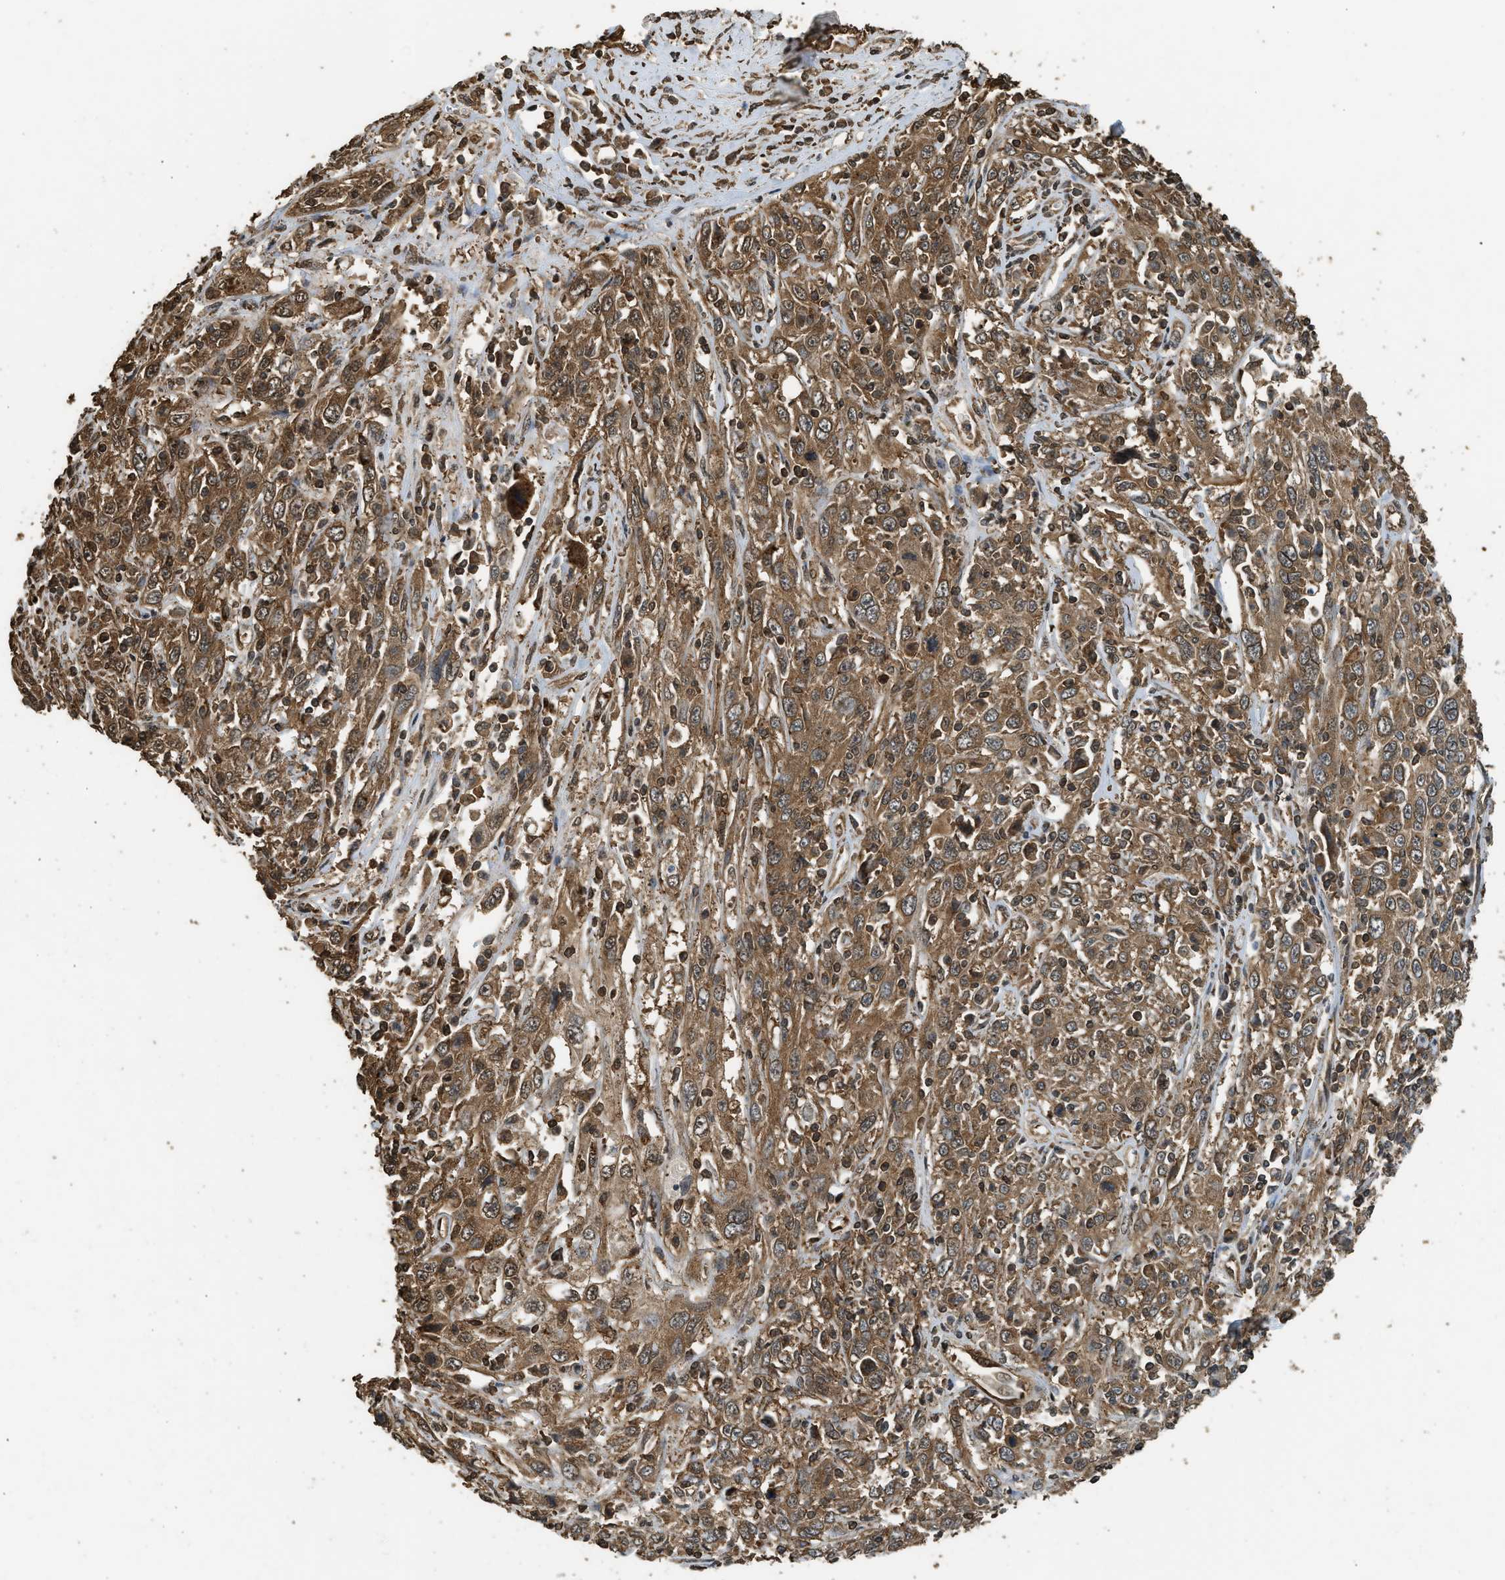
{"staining": {"intensity": "moderate", "quantity": ">75%", "location": "cytoplasmic/membranous"}, "tissue": "cervical cancer", "cell_type": "Tumor cells", "image_type": "cancer", "snomed": [{"axis": "morphology", "description": "Squamous cell carcinoma, NOS"}, {"axis": "topography", "description": "Cervix"}], "caption": "Cervical cancer tissue shows moderate cytoplasmic/membranous expression in about >75% of tumor cells (Brightfield microscopy of DAB IHC at high magnification).", "gene": "MYBL2", "patient": {"sex": "female", "age": 46}}